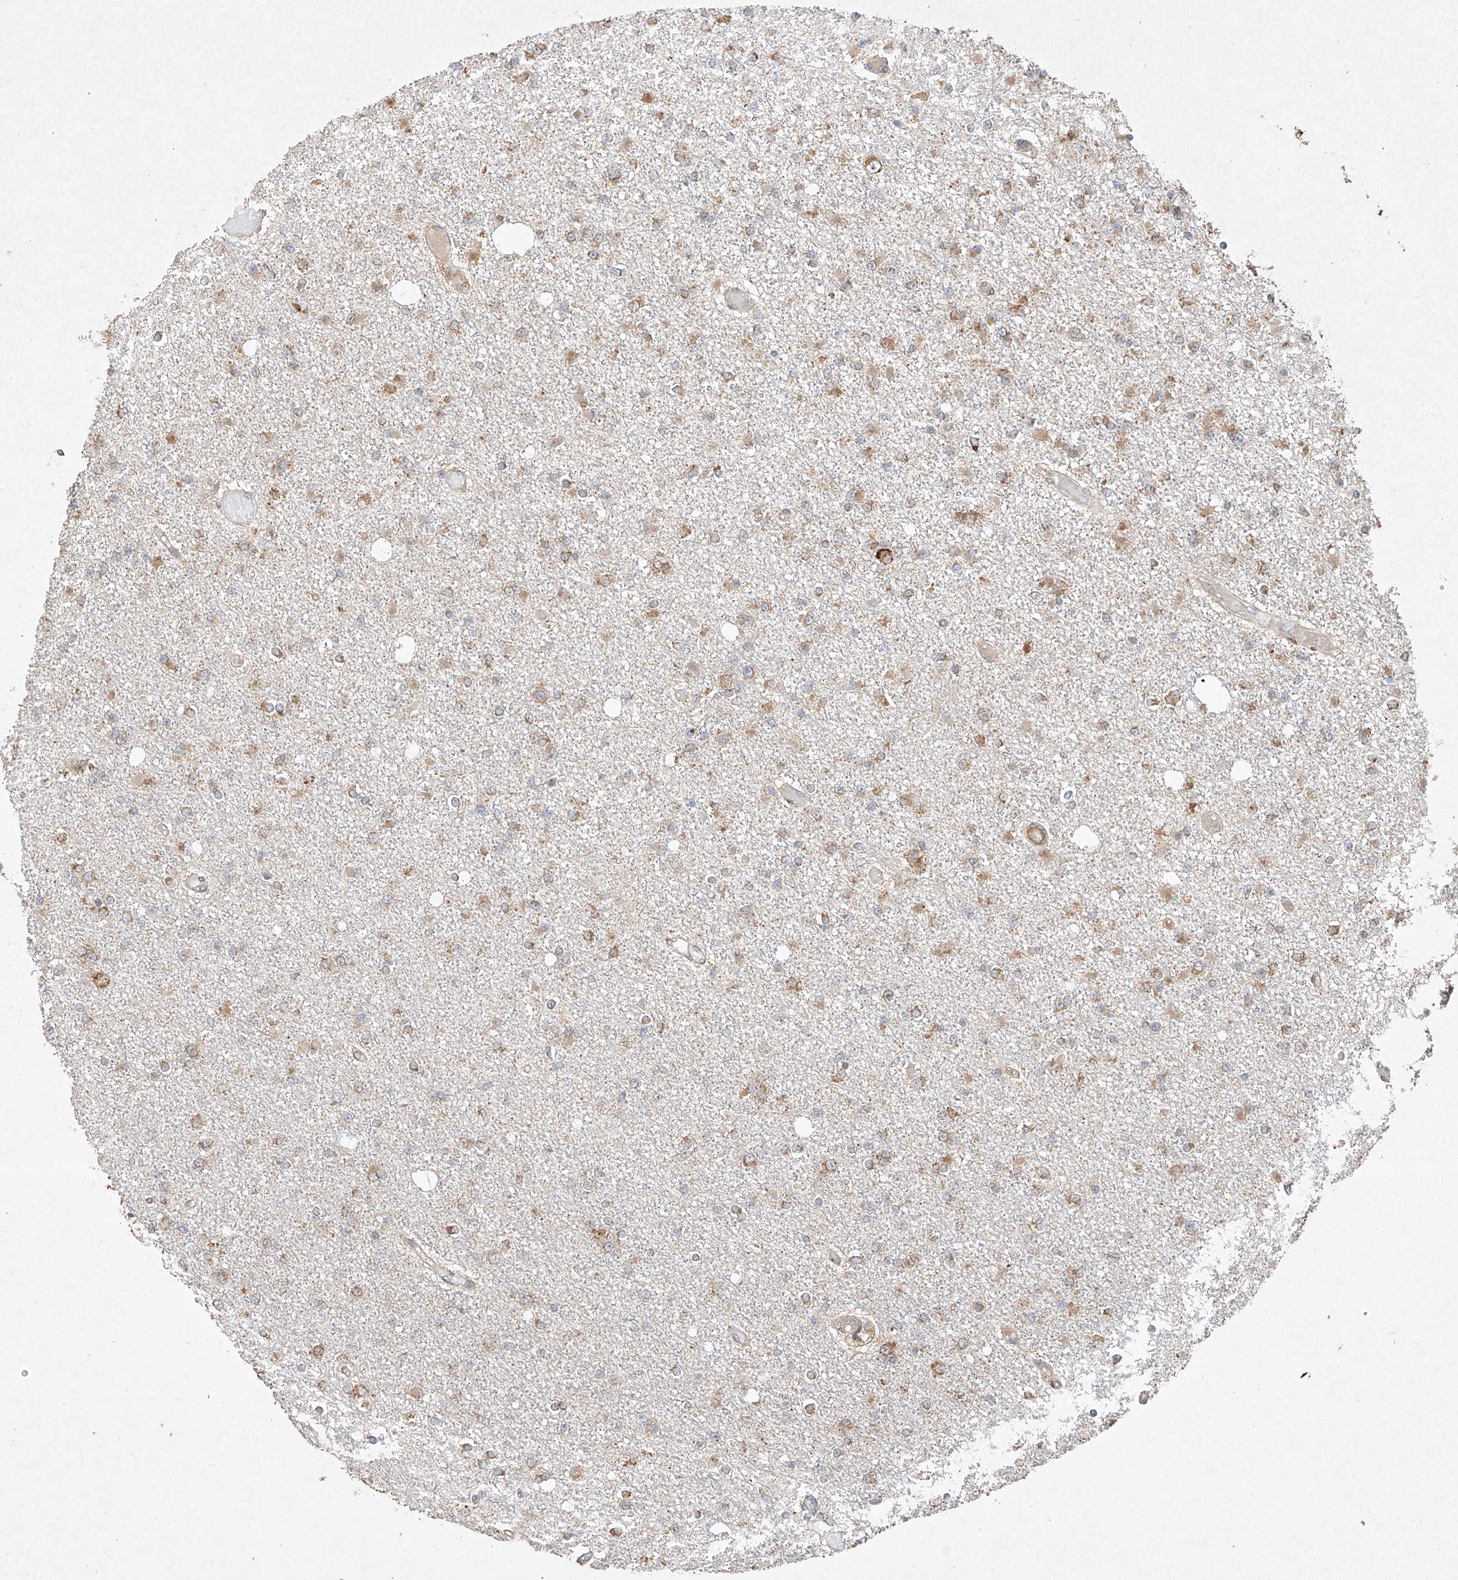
{"staining": {"intensity": "moderate", "quantity": "25%-75%", "location": "cytoplasmic/membranous"}, "tissue": "glioma", "cell_type": "Tumor cells", "image_type": "cancer", "snomed": [{"axis": "morphology", "description": "Glioma, malignant, Low grade"}, {"axis": "topography", "description": "Brain"}], "caption": "Glioma stained for a protein exhibits moderate cytoplasmic/membranous positivity in tumor cells.", "gene": "SEMA3B", "patient": {"sex": "female", "age": 22}}